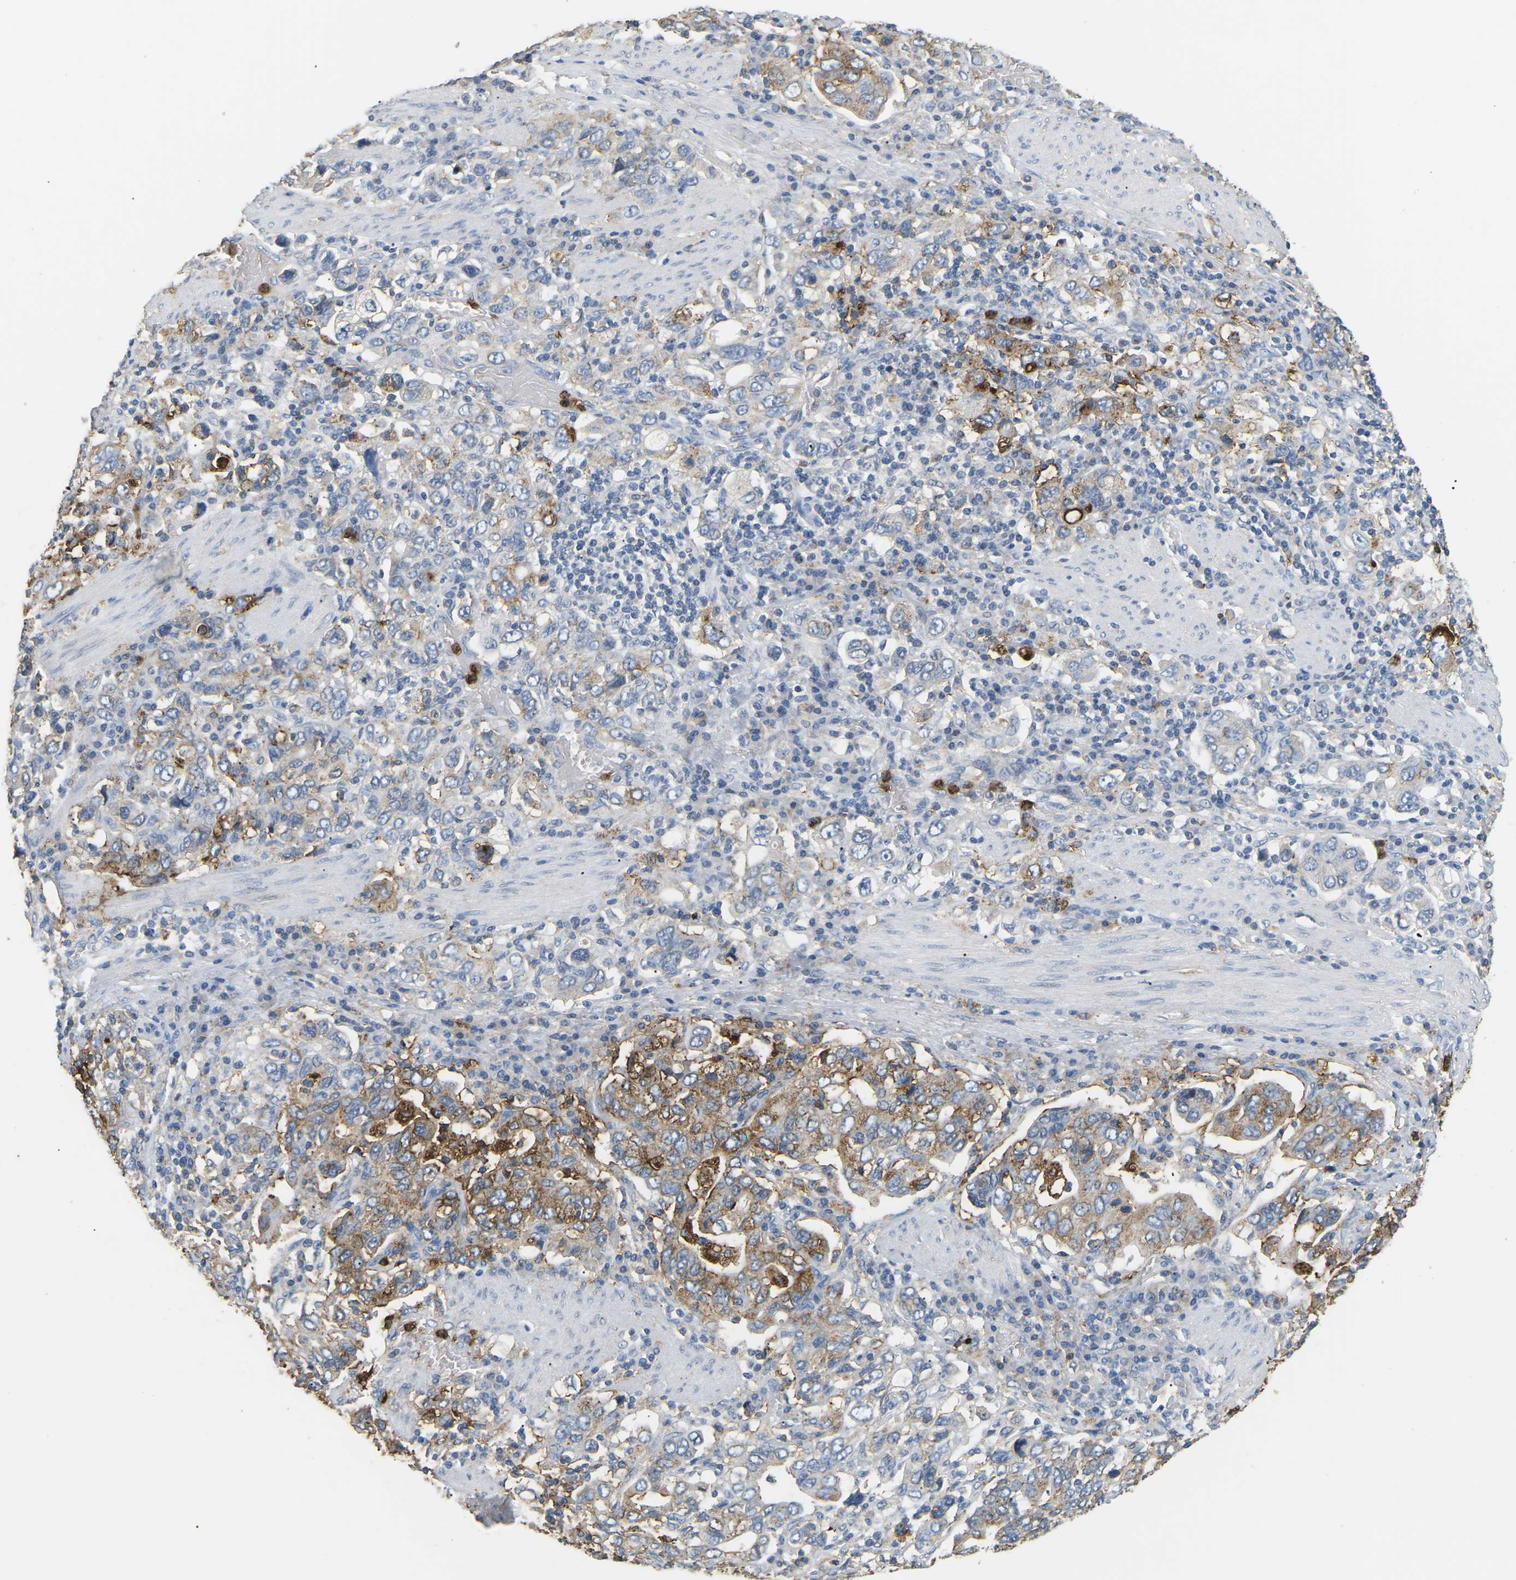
{"staining": {"intensity": "moderate", "quantity": "25%-75%", "location": "cytoplasmic/membranous"}, "tissue": "stomach cancer", "cell_type": "Tumor cells", "image_type": "cancer", "snomed": [{"axis": "morphology", "description": "Adenocarcinoma, NOS"}, {"axis": "topography", "description": "Stomach, upper"}], "caption": "A medium amount of moderate cytoplasmic/membranous expression is appreciated in approximately 25%-75% of tumor cells in adenocarcinoma (stomach) tissue. The protein is stained brown, and the nuclei are stained in blue (DAB IHC with brightfield microscopy, high magnification).", "gene": "ADM", "patient": {"sex": "male", "age": 62}}